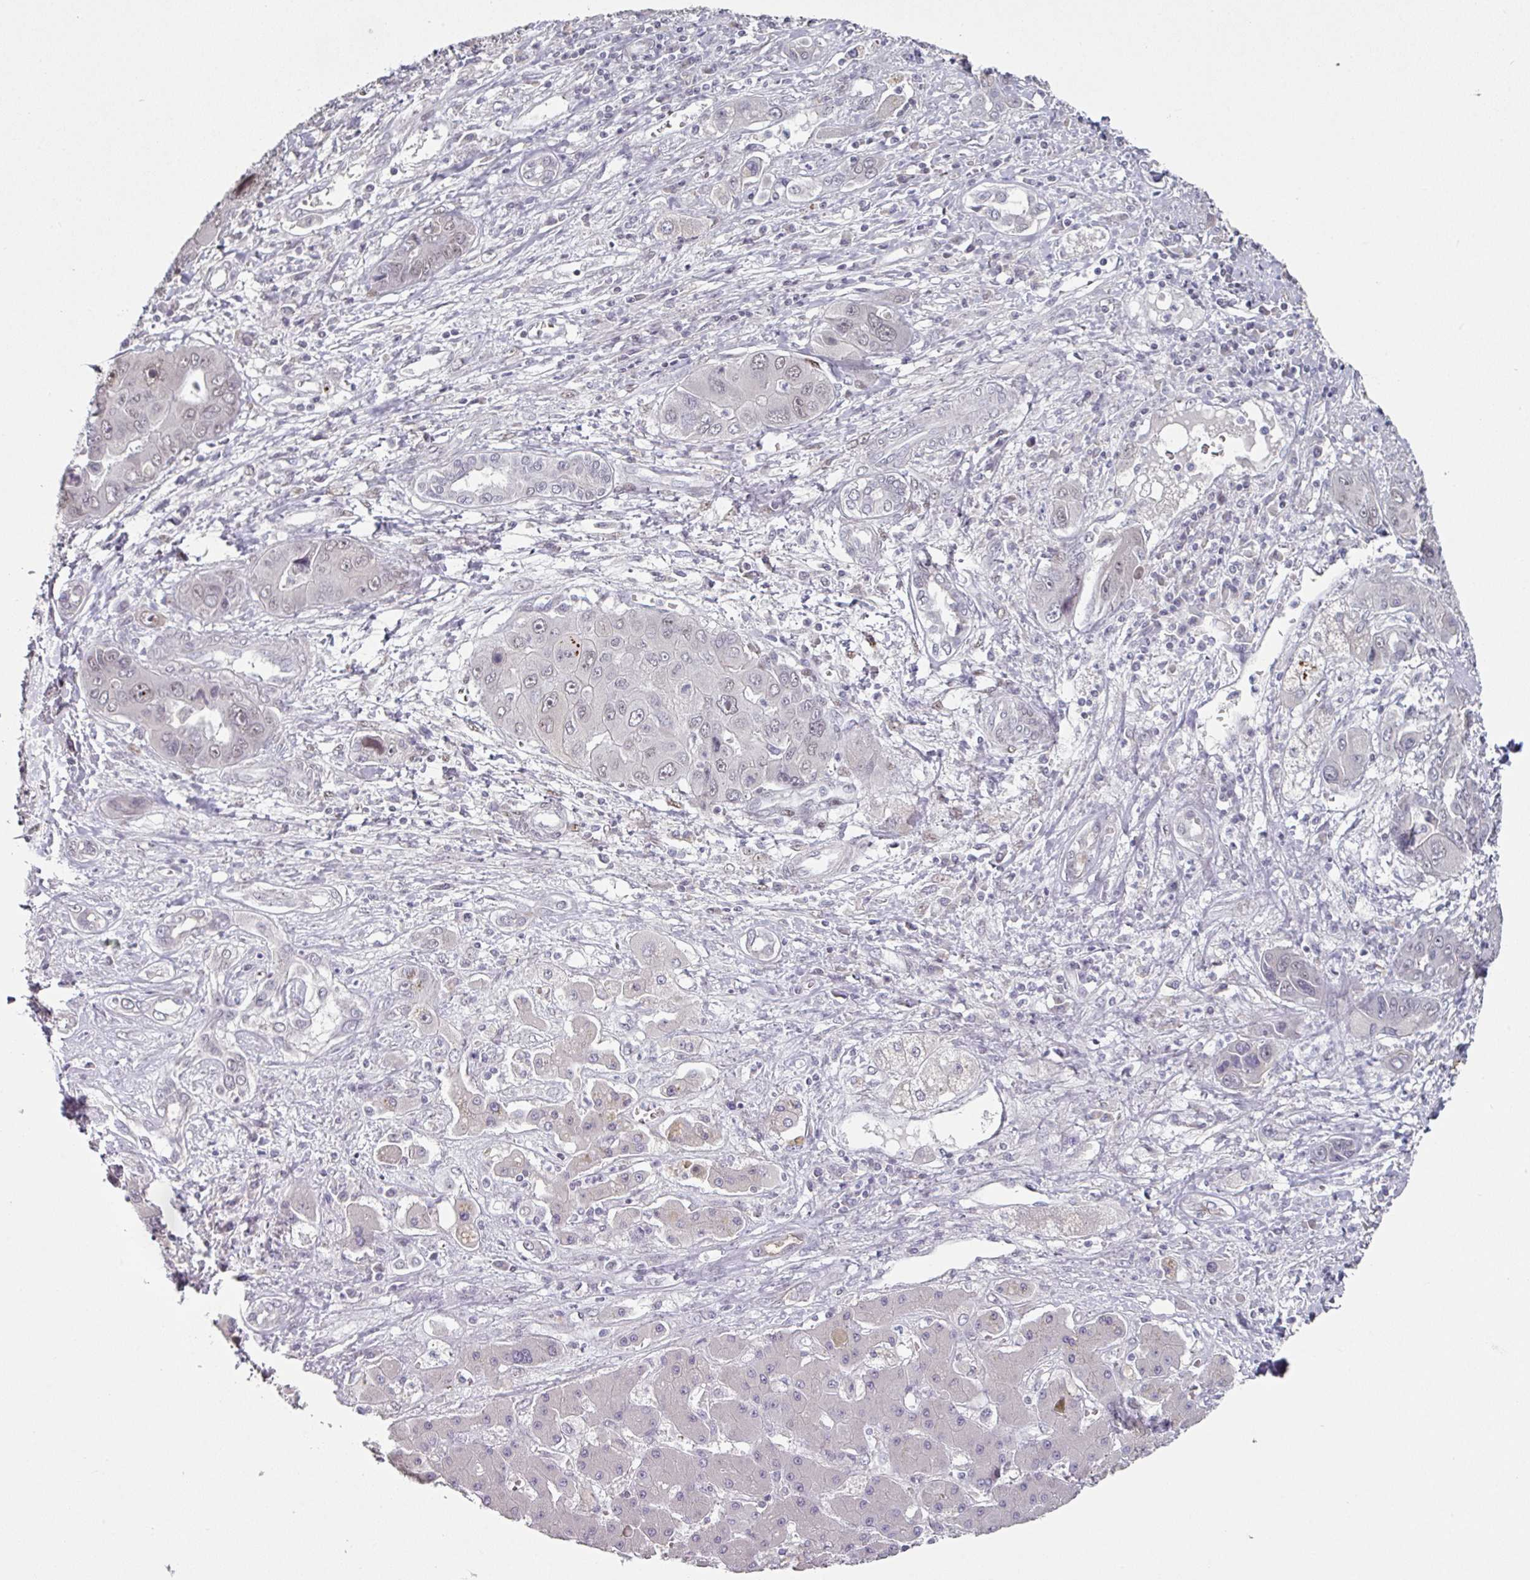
{"staining": {"intensity": "weak", "quantity": "25%-75%", "location": "nuclear"}, "tissue": "liver cancer", "cell_type": "Tumor cells", "image_type": "cancer", "snomed": [{"axis": "morphology", "description": "Cholangiocarcinoma"}, {"axis": "topography", "description": "Liver"}], "caption": "Immunohistochemical staining of human liver cholangiocarcinoma demonstrates low levels of weak nuclear expression in approximately 25%-75% of tumor cells.", "gene": "ELK1", "patient": {"sex": "male", "age": 67}}